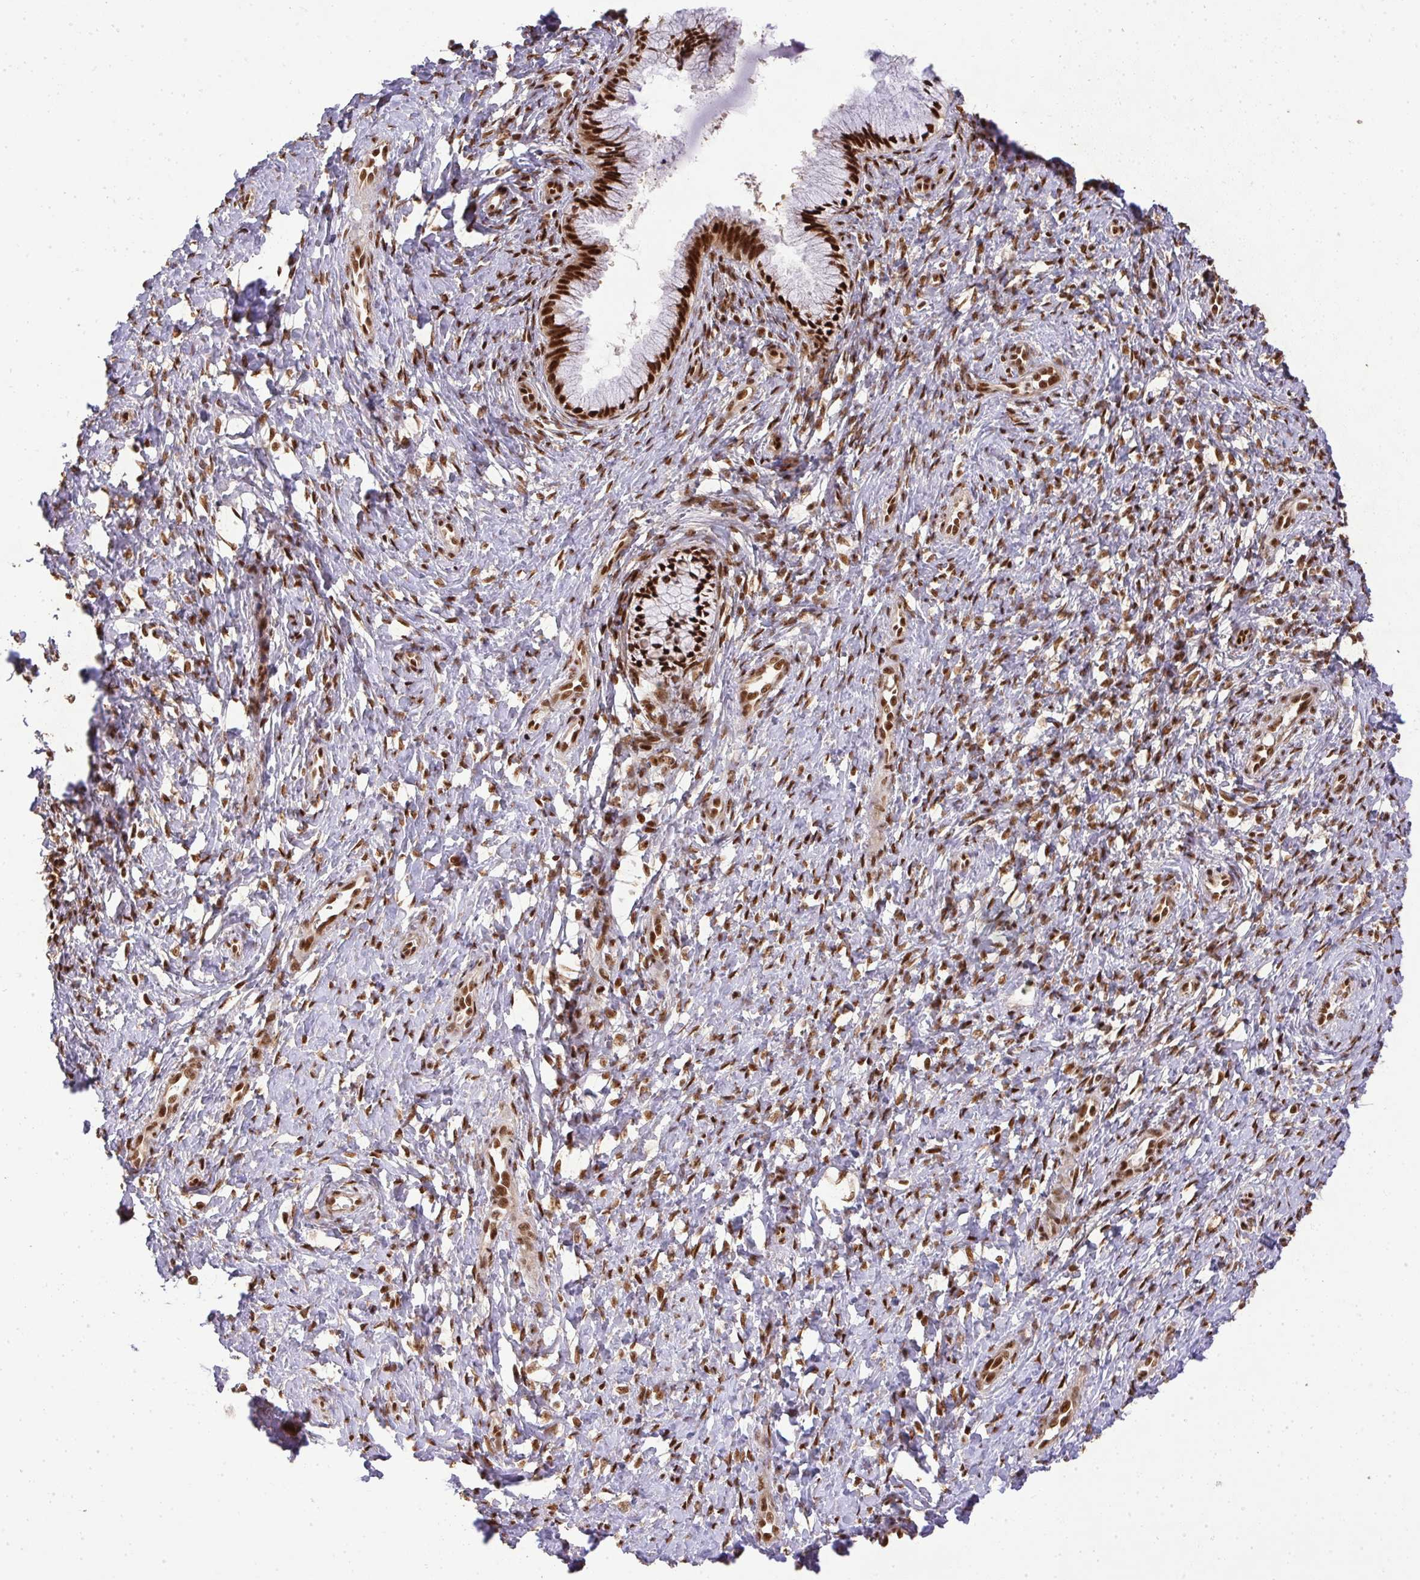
{"staining": {"intensity": "strong", "quantity": "25%-75%", "location": "nuclear"}, "tissue": "cervix", "cell_type": "Glandular cells", "image_type": "normal", "snomed": [{"axis": "morphology", "description": "Normal tissue, NOS"}, {"axis": "topography", "description": "Cervix"}], "caption": "Glandular cells demonstrate strong nuclear positivity in about 25%-75% of cells in unremarkable cervix.", "gene": "U2AF1L4", "patient": {"sex": "female", "age": 37}}